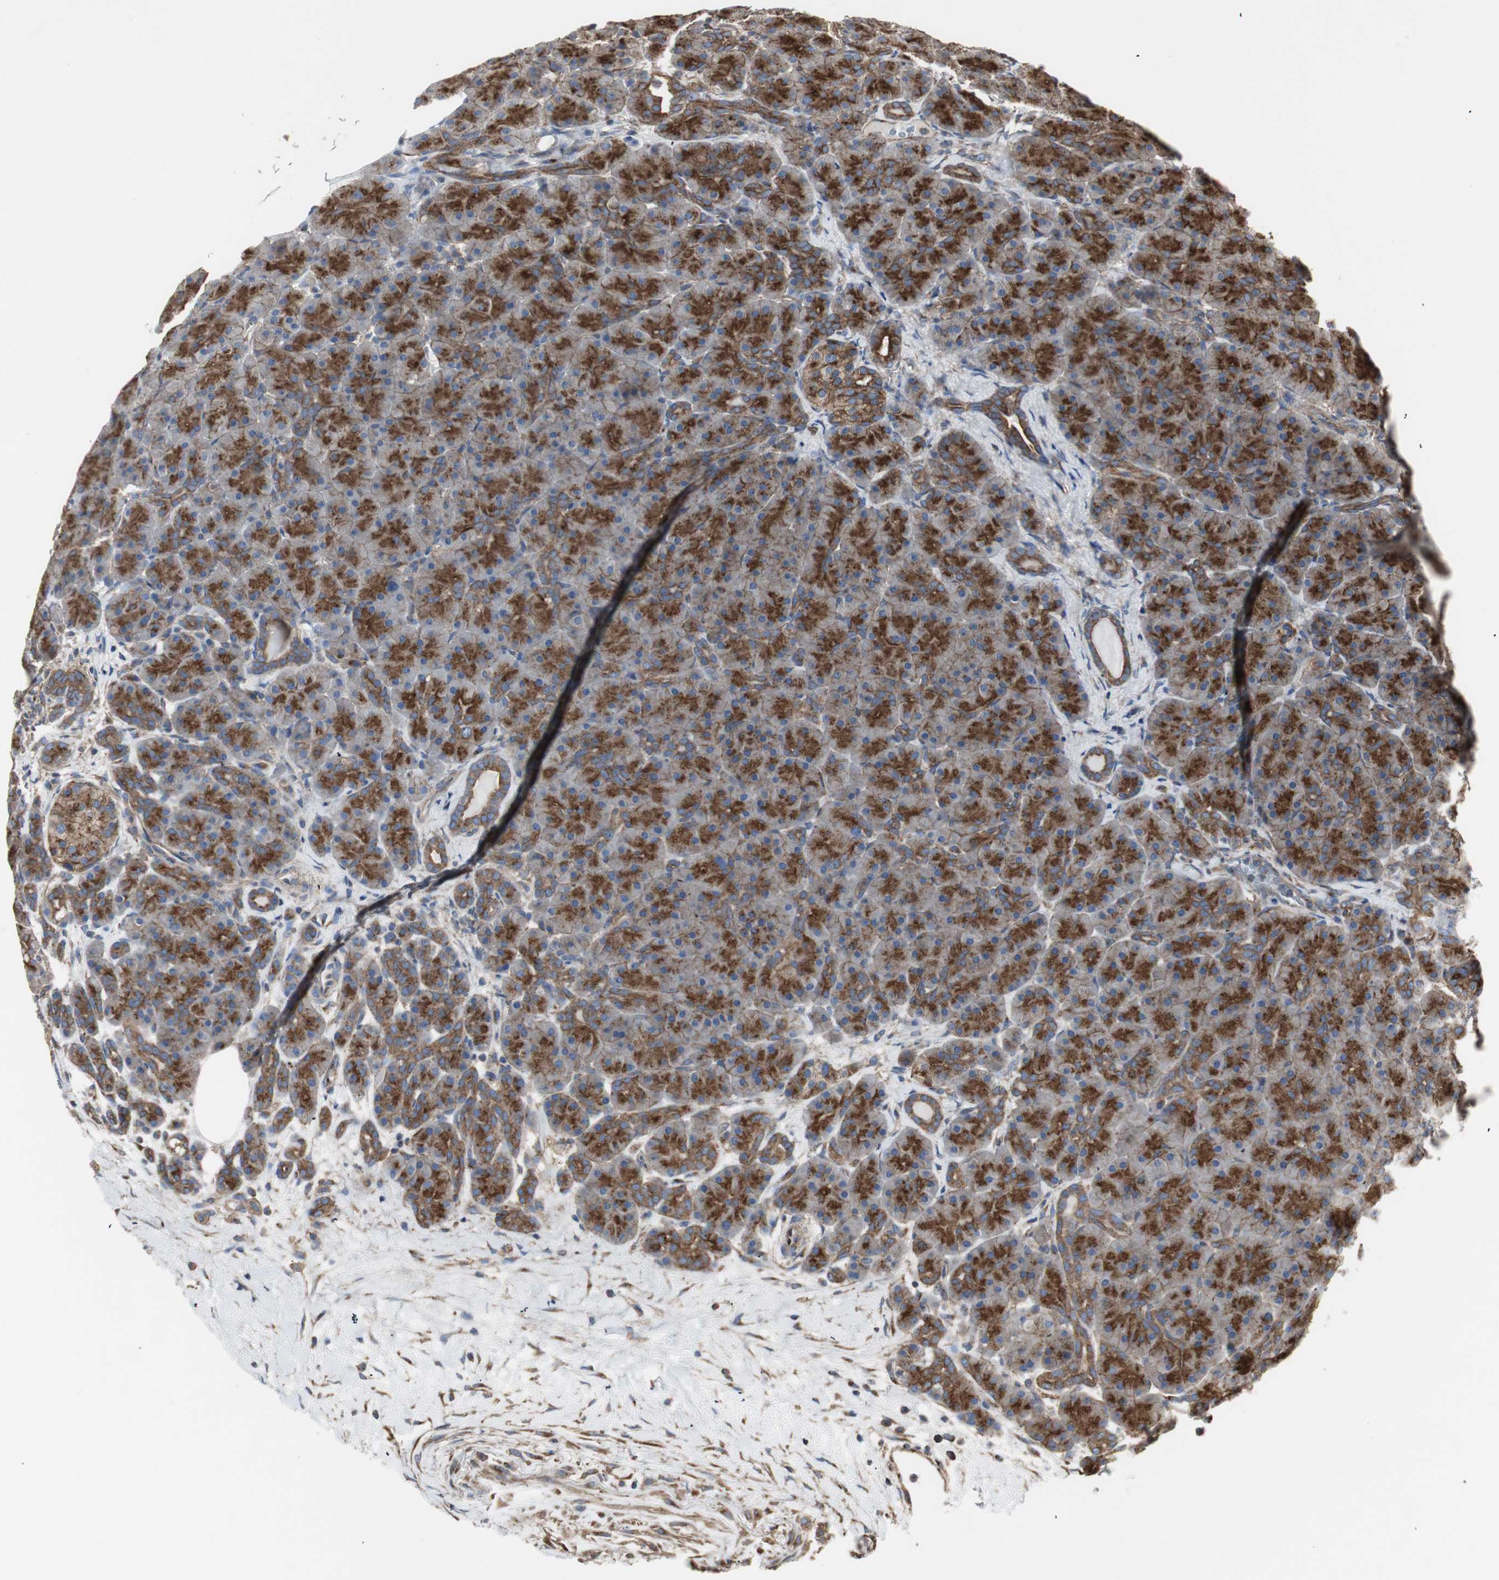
{"staining": {"intensity": "strong", "quantity": ">75%", "location": "cytoplasmic/membranous"}, "tissue": "pancreas", "cell_type": "Exocrine glandular cells", "image_type": "normal", "snomed": [{"axis": "morphology", "description": "Normal tissue, NOS"}, {"axis": "topography", "description": "Pancreas"}], "caption": "Protein staining exhibits strong cytoplasmic/membranous expression in approximately >75% of exocrine glandular cells in normal pancreas.", "gene": "H6PD", "patient": {"sex": "male", "age": 66}}